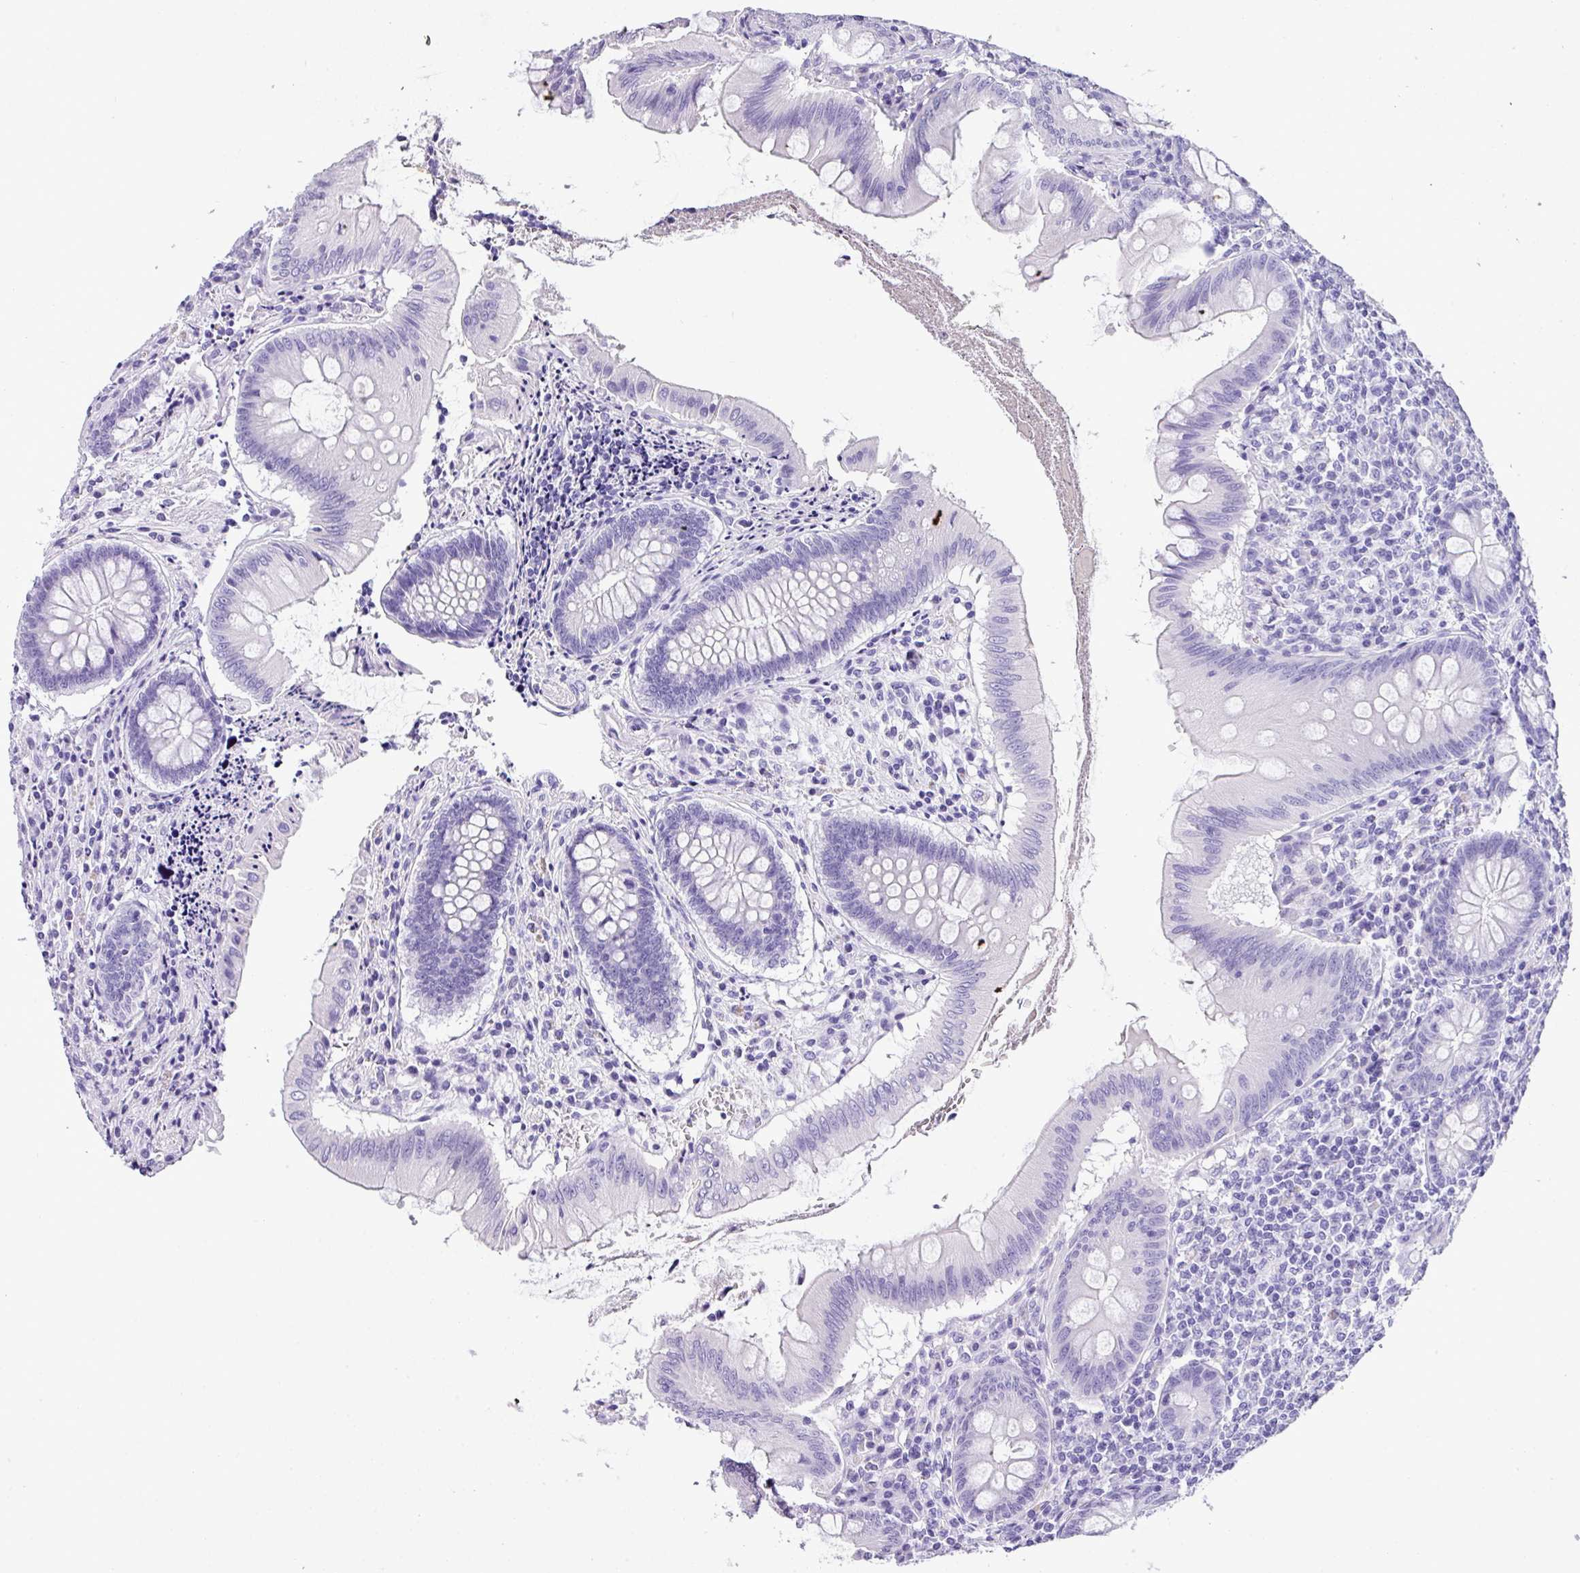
{"staining": {"intensity": "negative", "quantity": "none", "location": "none"}, "tissue": "appendix", "cell_type": "Glandular cells", "image_type": "normal", "snomed": [{"axis": "morphology", "description": "Normal tissue, NOS"}, {"axis": "topography", "description": "Appendix"}], "caption": "Photomicrograph shows no protein staining in glandular cells of normal appendix. (DAB immunohistochemistry (IHC) visualized using brightfield microscopy, high magnification).", "gene": "MUC21", "patient": {"sex": "female", "age": 51}}